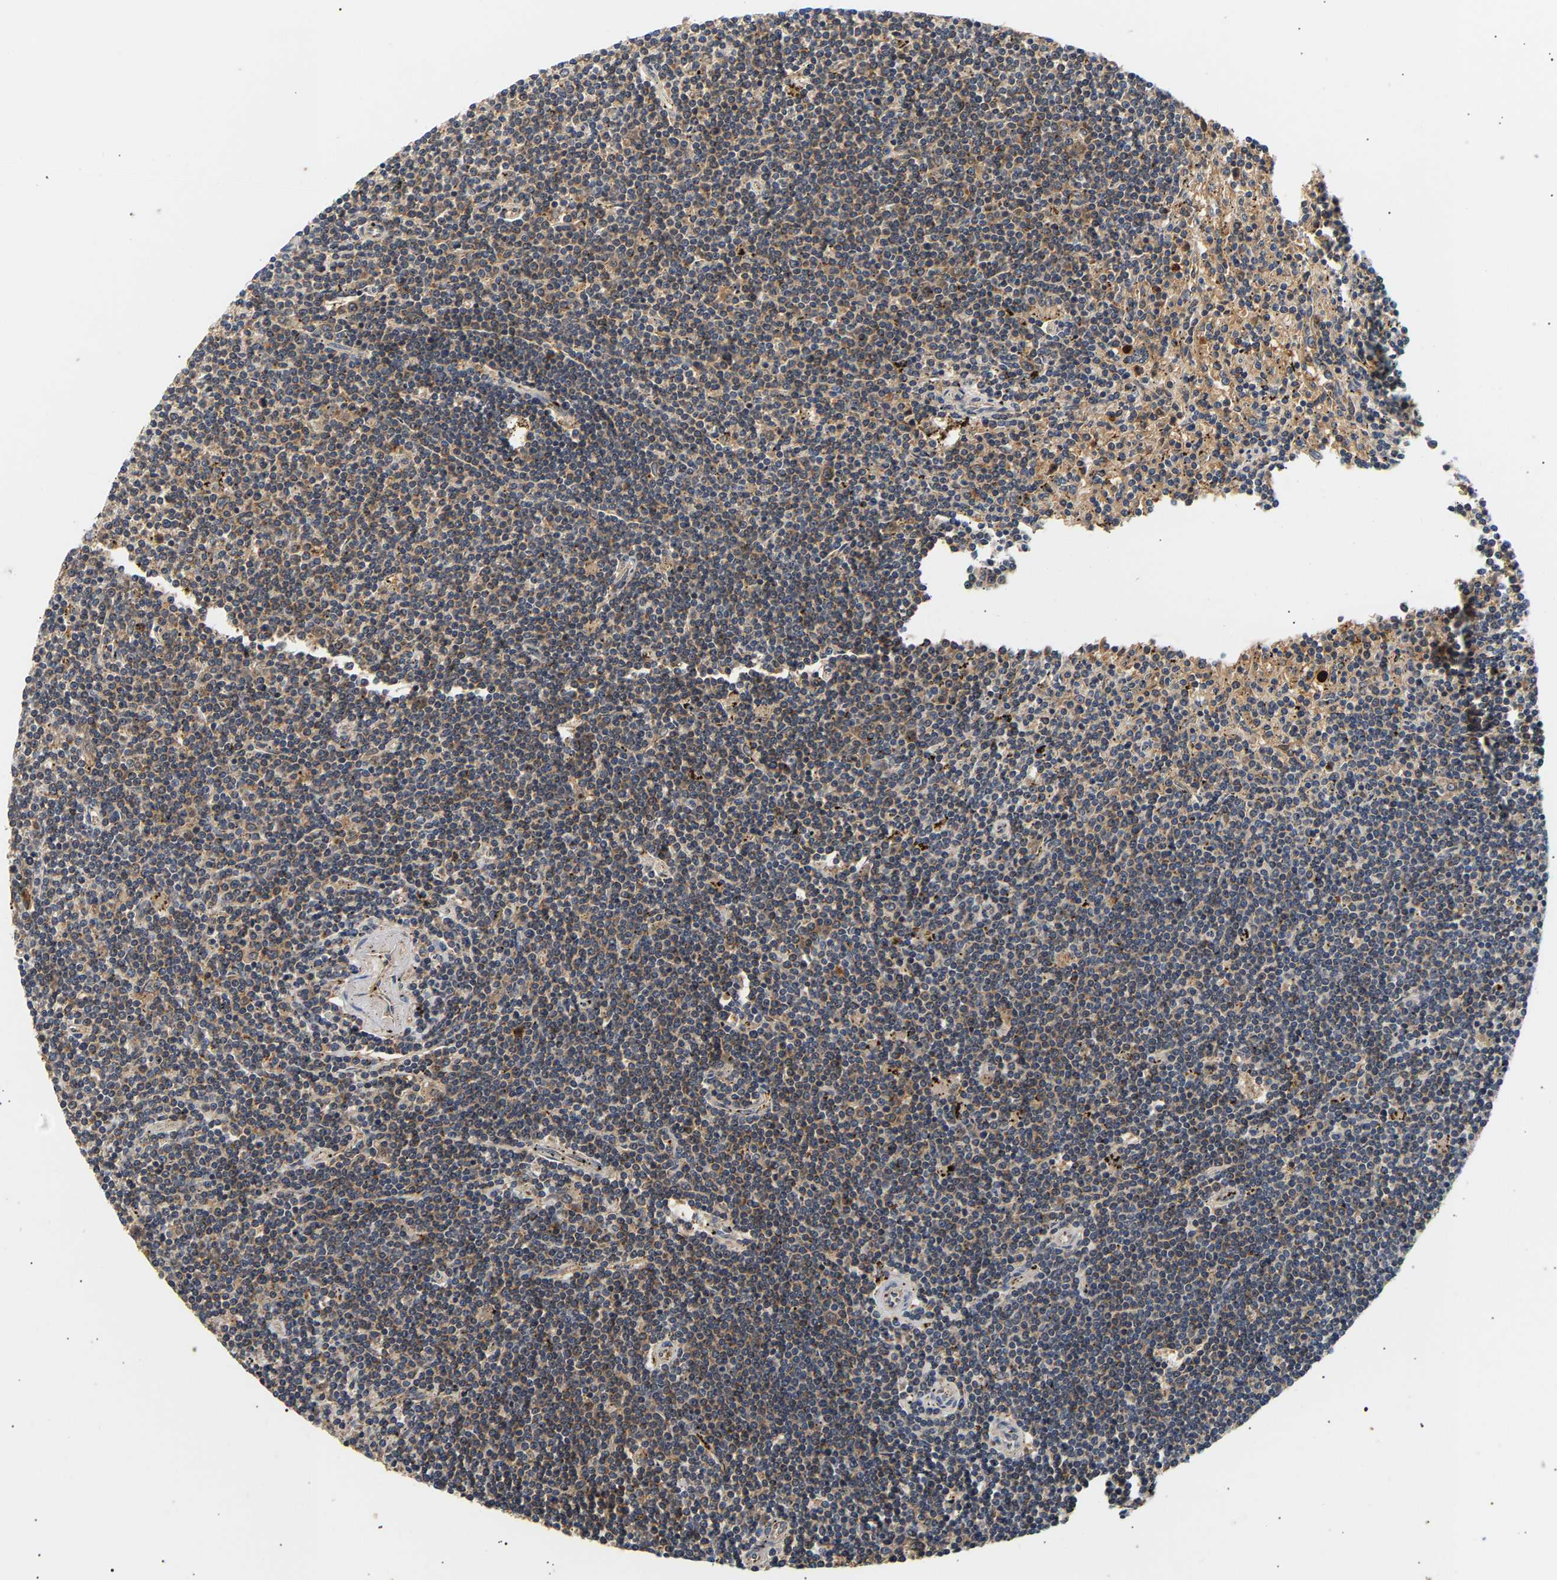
{"staining": {"intensity": "weak", "quantity": ">75%", "location": "cytoplasmic/membranous"}, "tissue": "lymphoma", "cell_type": "Tumor cells", "image_type": "cancer", "snomed": [{"axis": "morphology", "description": "Malignant lymphoma, non-Hodgkin's type, Low grade"}, {"axis": "topography", "description": "Spleen"}], "caption": "A low amount of weak cytoplasmic/membranous staining is present in approximately >75% of tumor cells in lymphoma tissue.", "gene": "PPID", "patient": {"sex": "male", "age": 76}}